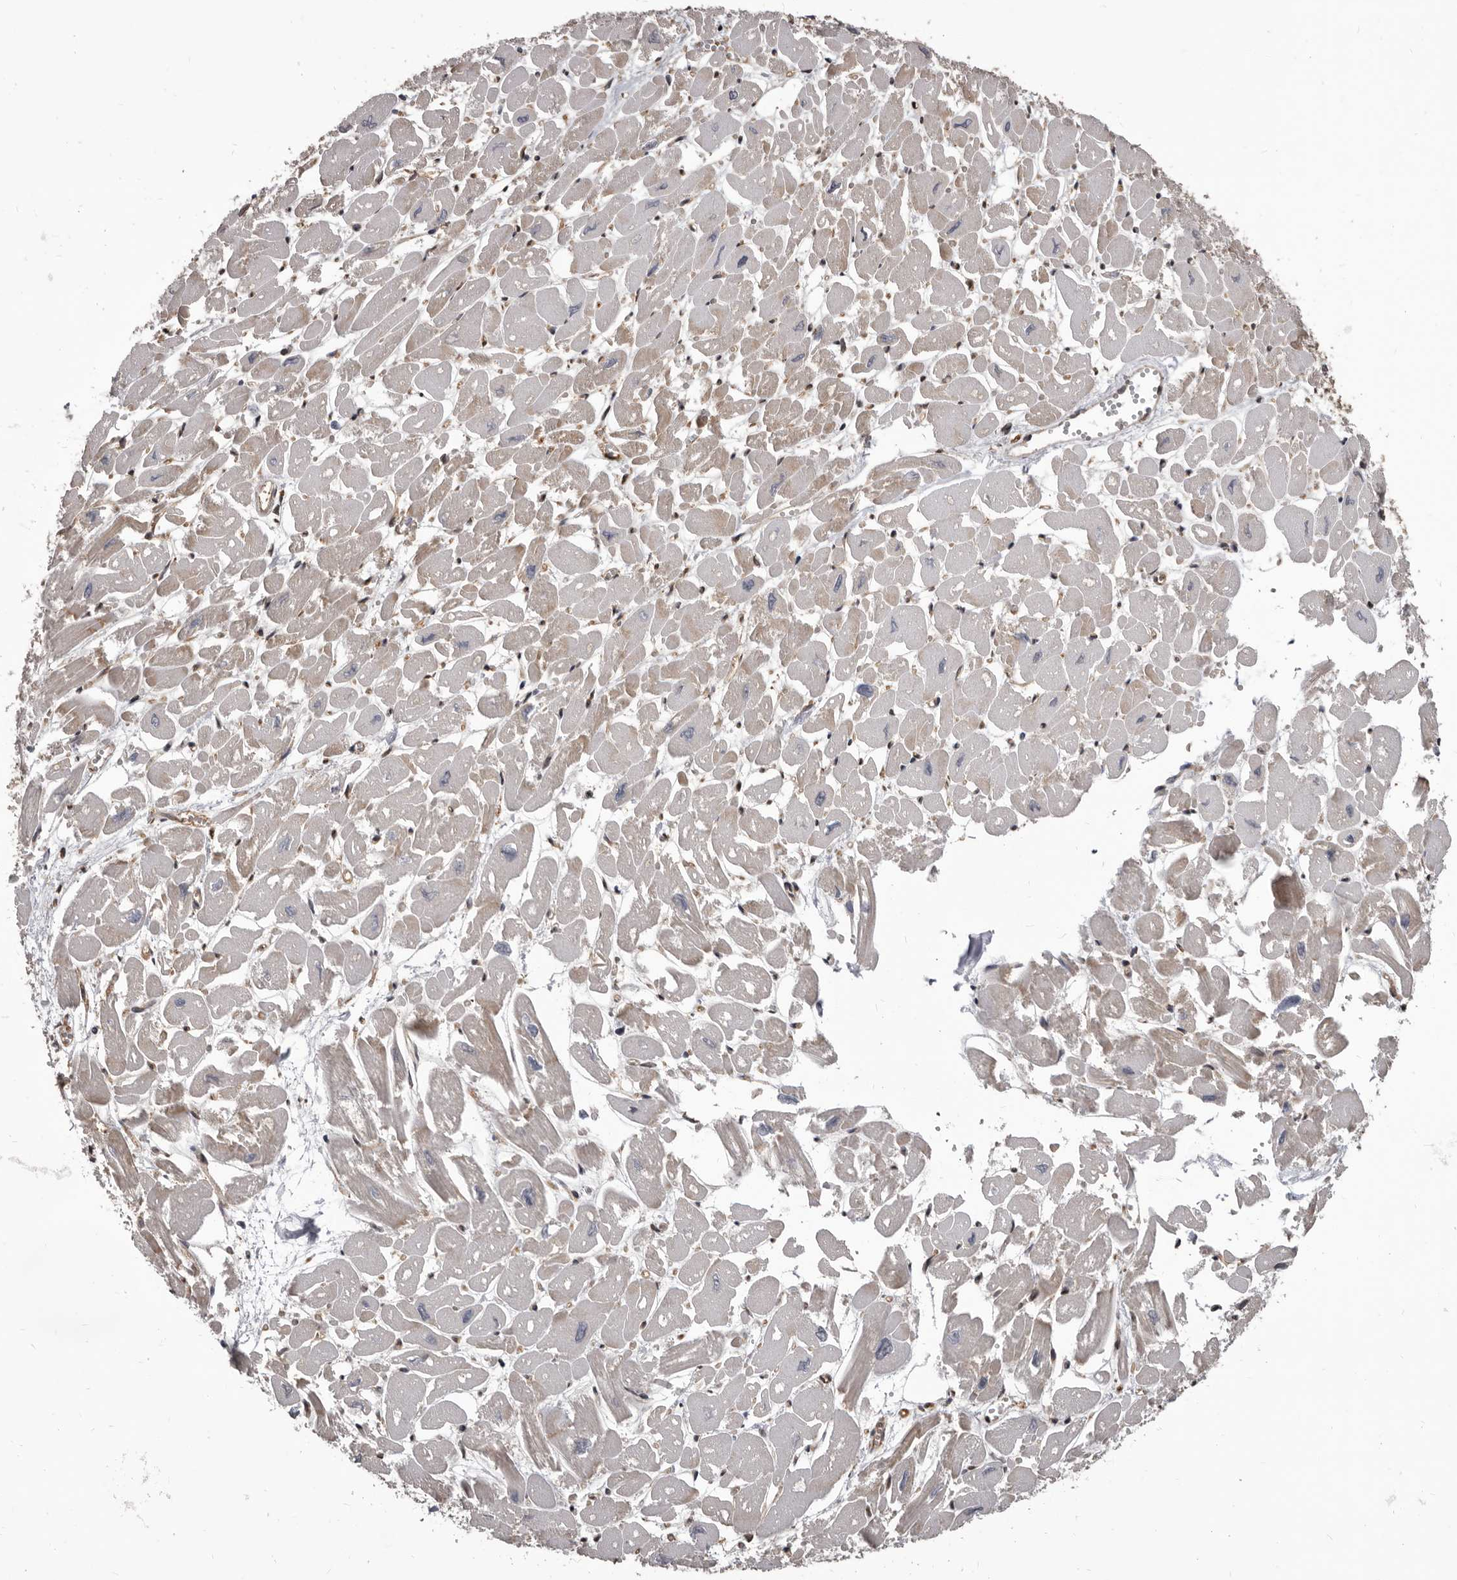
{"staining": {"intensity": "moderate", "quantity": "25%-75%", "location": "cytoplasmic/membranous"}, "tissue": "heart muscle", "cell_type": "Cardiomyocytes", "image_type": "normal", "snomed": [{"axis": "morphology", "description": "Normal tissue, NOS"}, {"axis": "topography", "description": "Heart"}], "caption": "Immunohistochemistry image of benign heart muscle stained for a protein (brown), which displays medium levels of moderate cytoplasmic/membranous positivity in about 25%-75% of cardiomyocytes.", "gene": "ADAMTS20", "patient": {"sex": "male", "age": 54}}